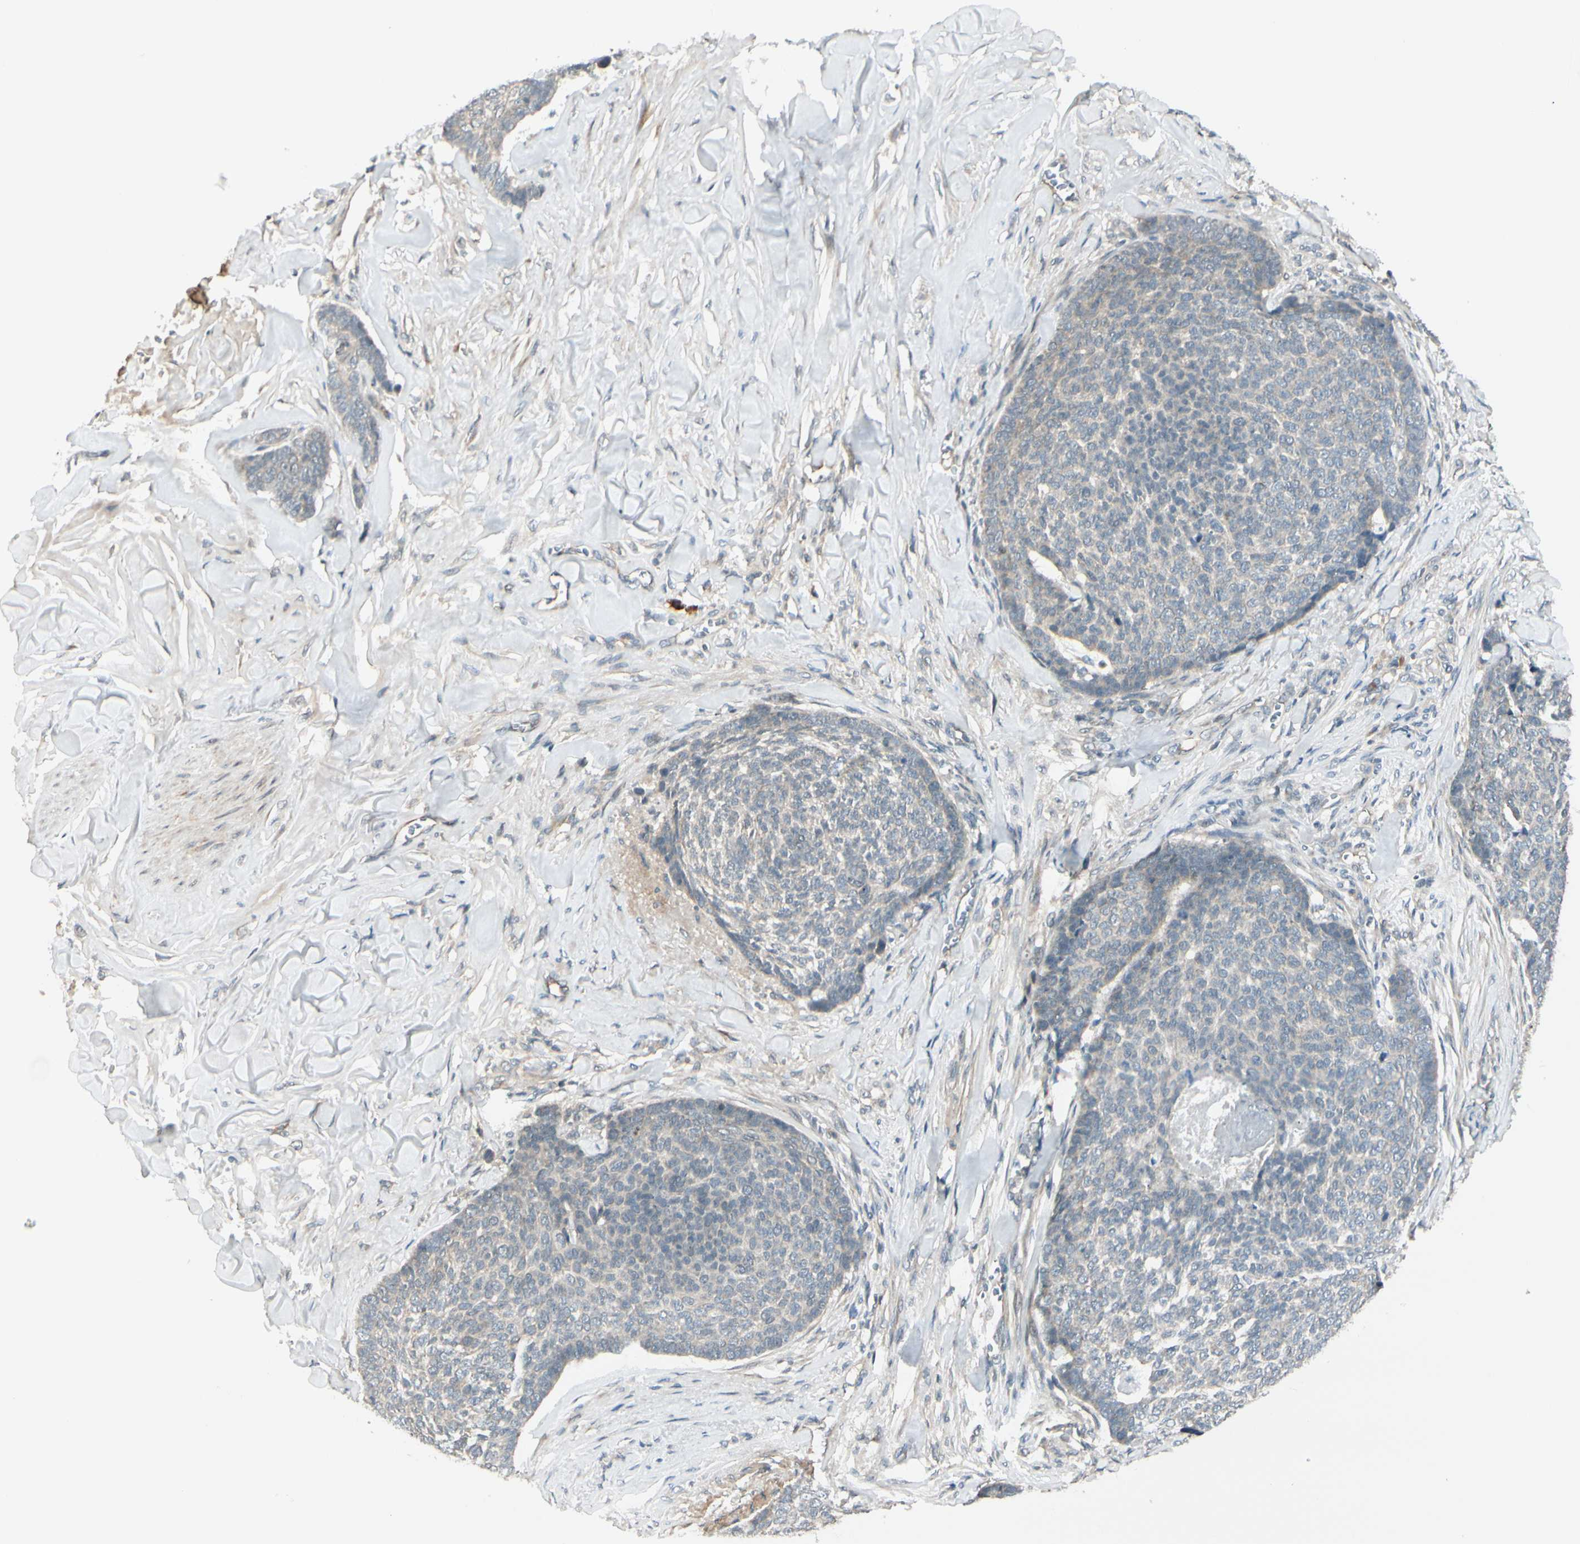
{"staining": {"intensity": "negative", "quantity": "none", "location": "none"}, "tissue": "skin cancer", "cell_type": "Tumor cells", "image_type": "cancer", "snomed": [{"axis": "morphology", "description": "Basal cell carcinoma"}, {"axis": "topography", "description": "Skin"}], "caption": "Immunohistochemistry (IHC) image of skin cancer (basal cell carcinoma) stained for a protein (brown), which exhibits no positivity in tumor cells.", "gene": "FGF10", "patient": {"sex": "male", "age": 84}}